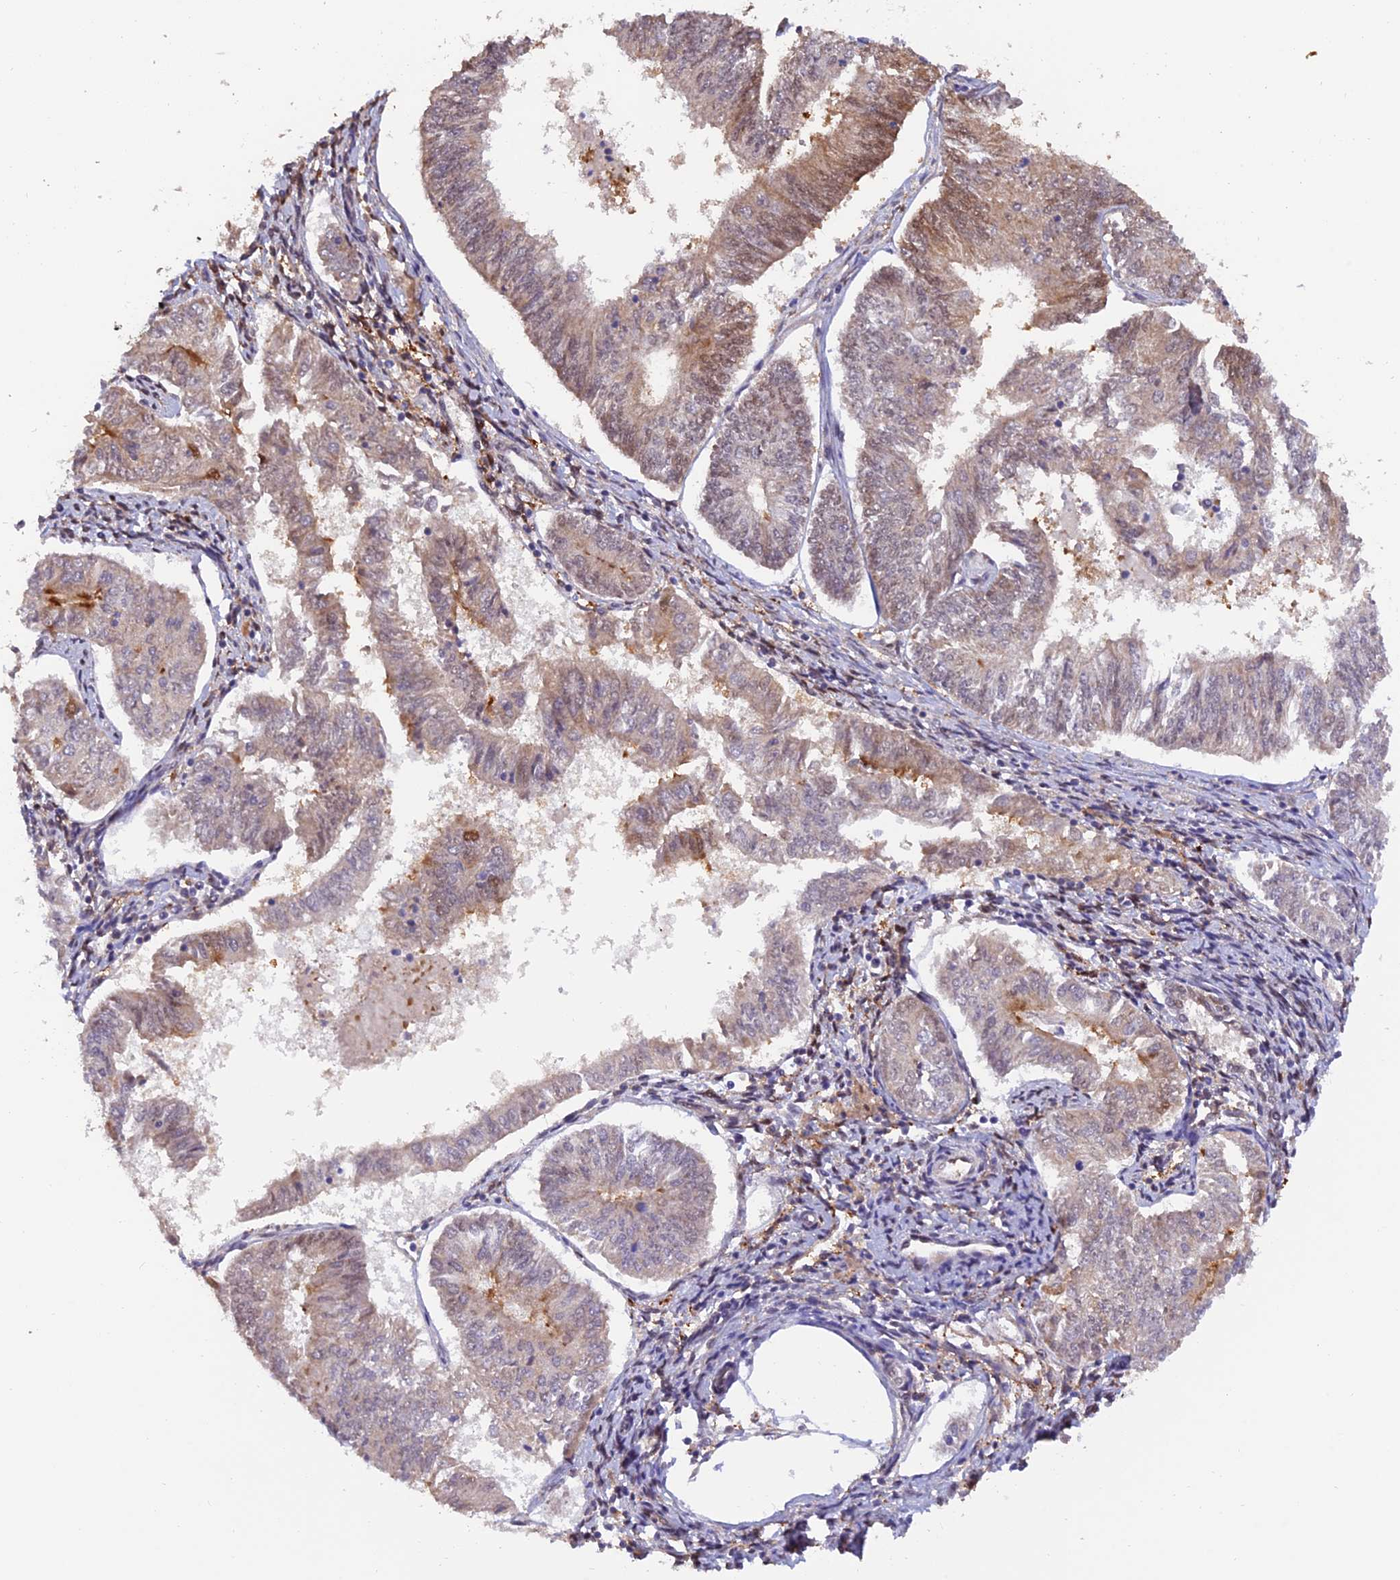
{"staining": {"intensity": "weak", "quantity": "<25%", "location": "cytoplasmic/membranous,nuclear"}, "tissue": "endometrial cancer", "cell_type": "Tumor cells", "image_type": "cancer", "snomed": [{"axis": "morphology", "description": "Adenocarcinoma, NOS"}, {"axis": "topography", "description": "Endometrium"}], "caption": "Histopathology image shows no protein positivity in tumor cells of adenocarcinoma (endometrial) tissue. The staining is performed using DAB (3,3'-diaminobenzidine) brown chromogen with nuclei counter-stained in using hematoxylin.", "gene": "MNS1", "patient": {"sex": "female", "age": 58}}